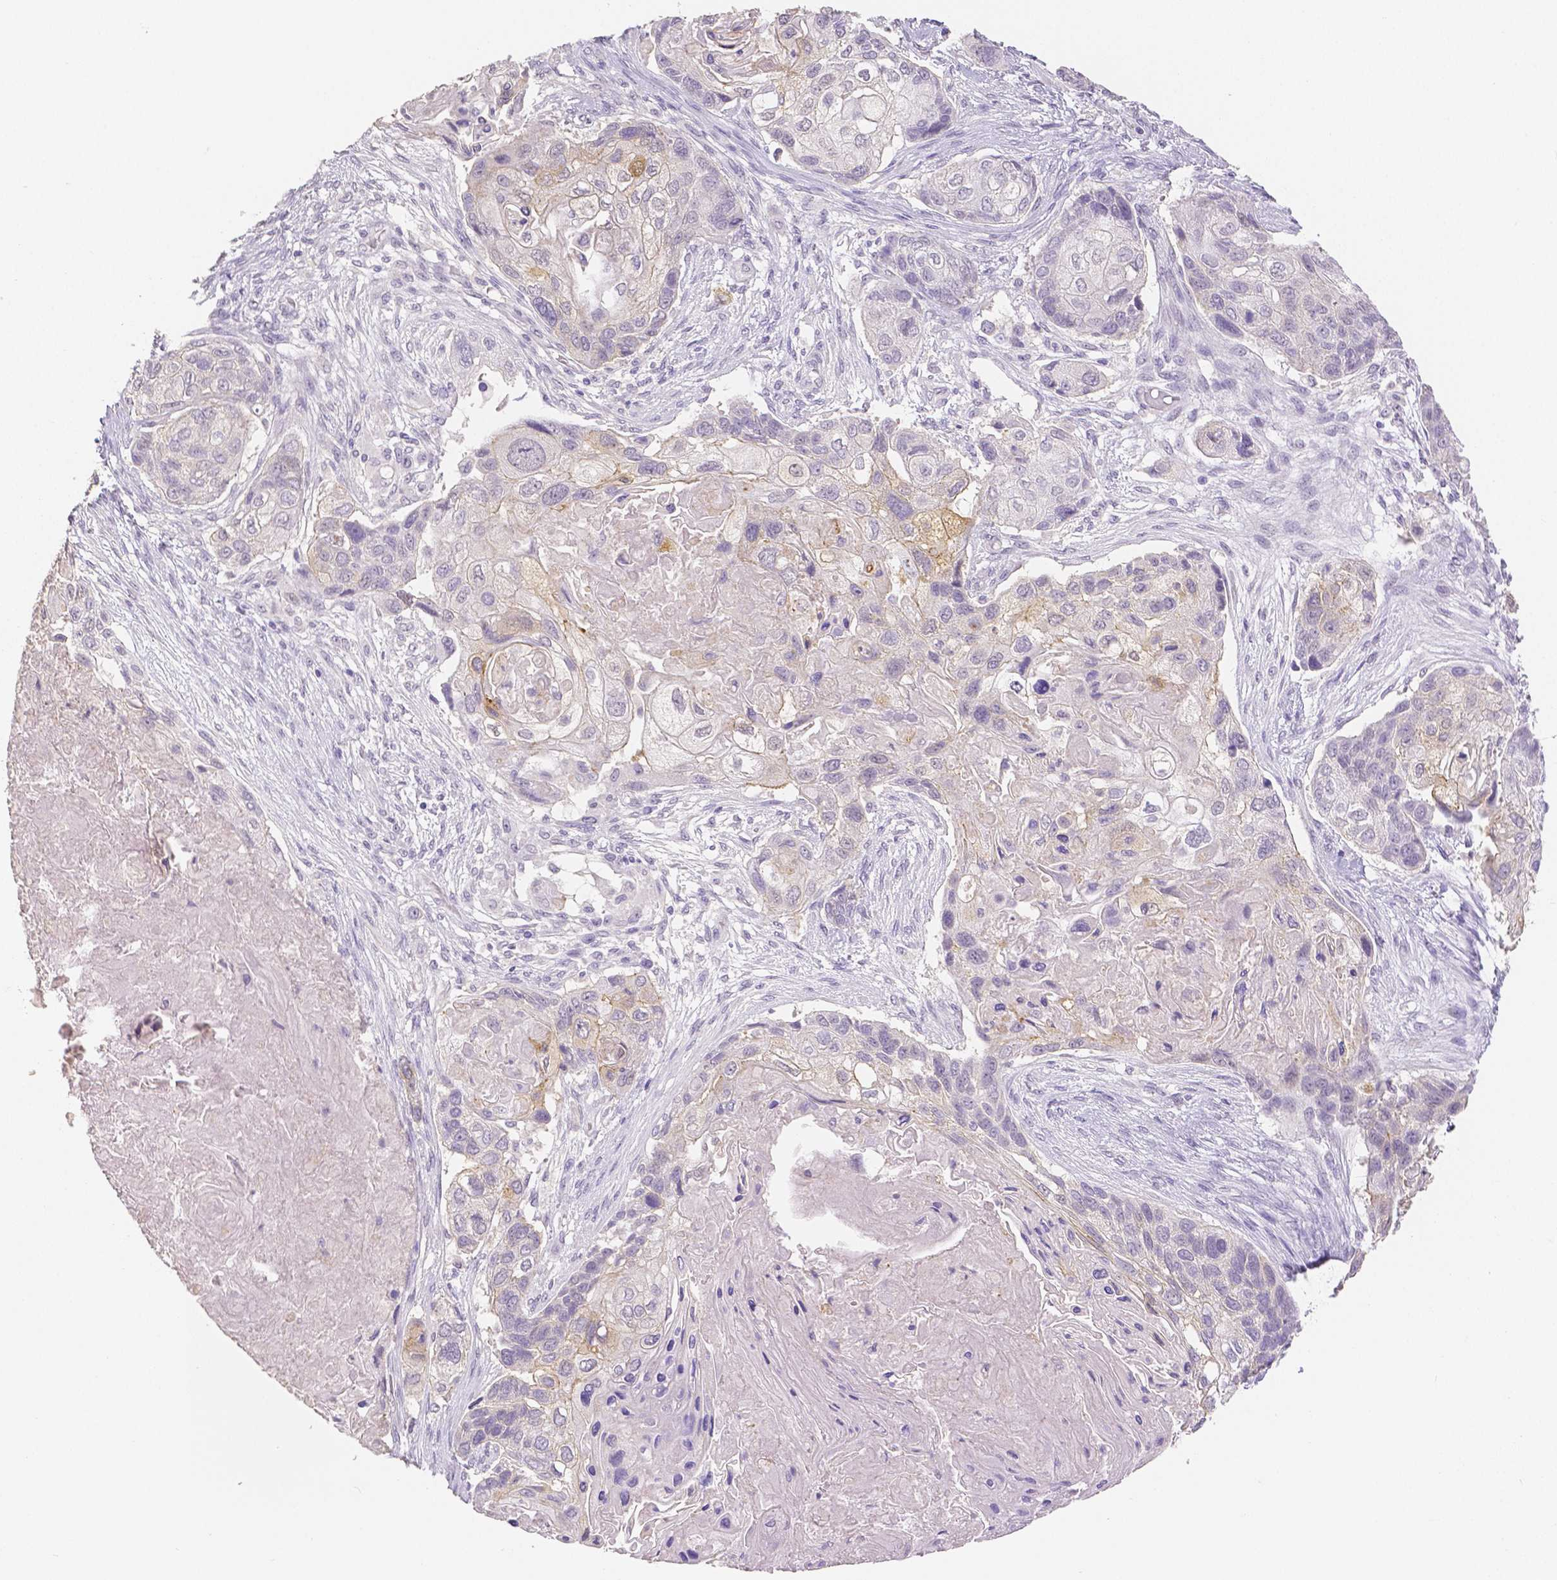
{"staining": {"intensity": "weak", "quantity": "<25%", "location": "cytoplasmic/membranous"}, "tissue": "lung cancer", "cell_type": "Tumor cells", "image_type": "cancer", "snomed": [{"axis": "morphology", "description": "Squamous cell carcinoma, NOS"}, {"axis": "topography", "description": "Lung"}], "caption": "This is a micrograph of immunohistochemistry (IHC) staining of lung cancer, which shows no expression in tumor cells. (Stains: DAB (3,3'-diaminobenzidine) immunohistochemistry with hematoxylin counter stain, Microscopy: brightfield microscopy at high magnification).", "gene": "OCLN", "patient": {"sex": "male", "age": 69}}